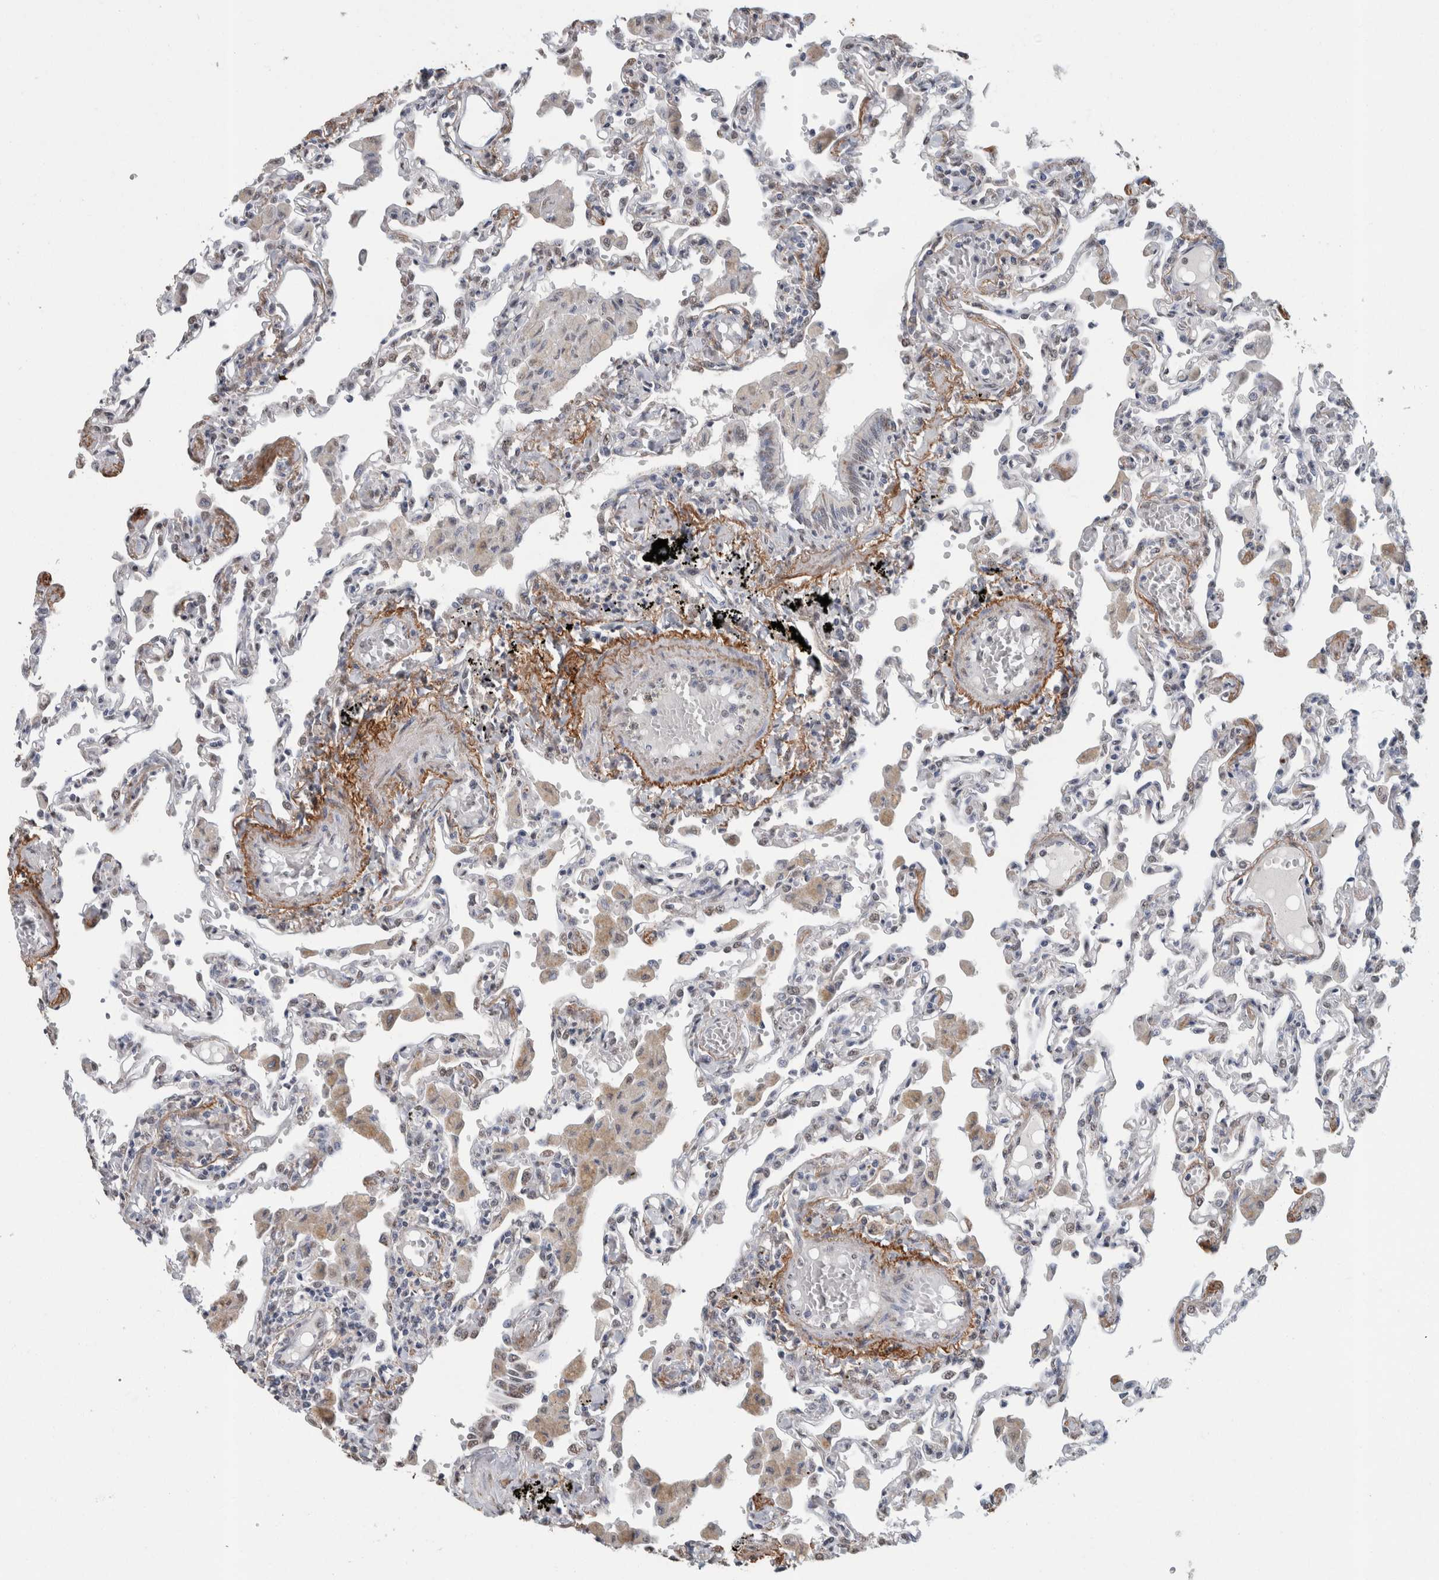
{"staining": {"intensity": "weak", "quantity": "<25%", "location": "cytoplasmic/membranous,nuclear"}, "tissue": "lung", "cell_type": "Alveolar cells", "image_type": "normal", "snomed": [{"axis": "morphology", "description": "Normal tissue, NOS"}, {"axis": "topography", "description": "Bronchus"}, {"axis": "topography", "description": "Lung"}], "caption": "Immunohistochemistry (IHC) micrograph of normal lung stained for a protein (brown), which exhibits no staining in alveolar cells.", "gene": "LTBP1", "patient": {"sex": "female", "age": 49}}